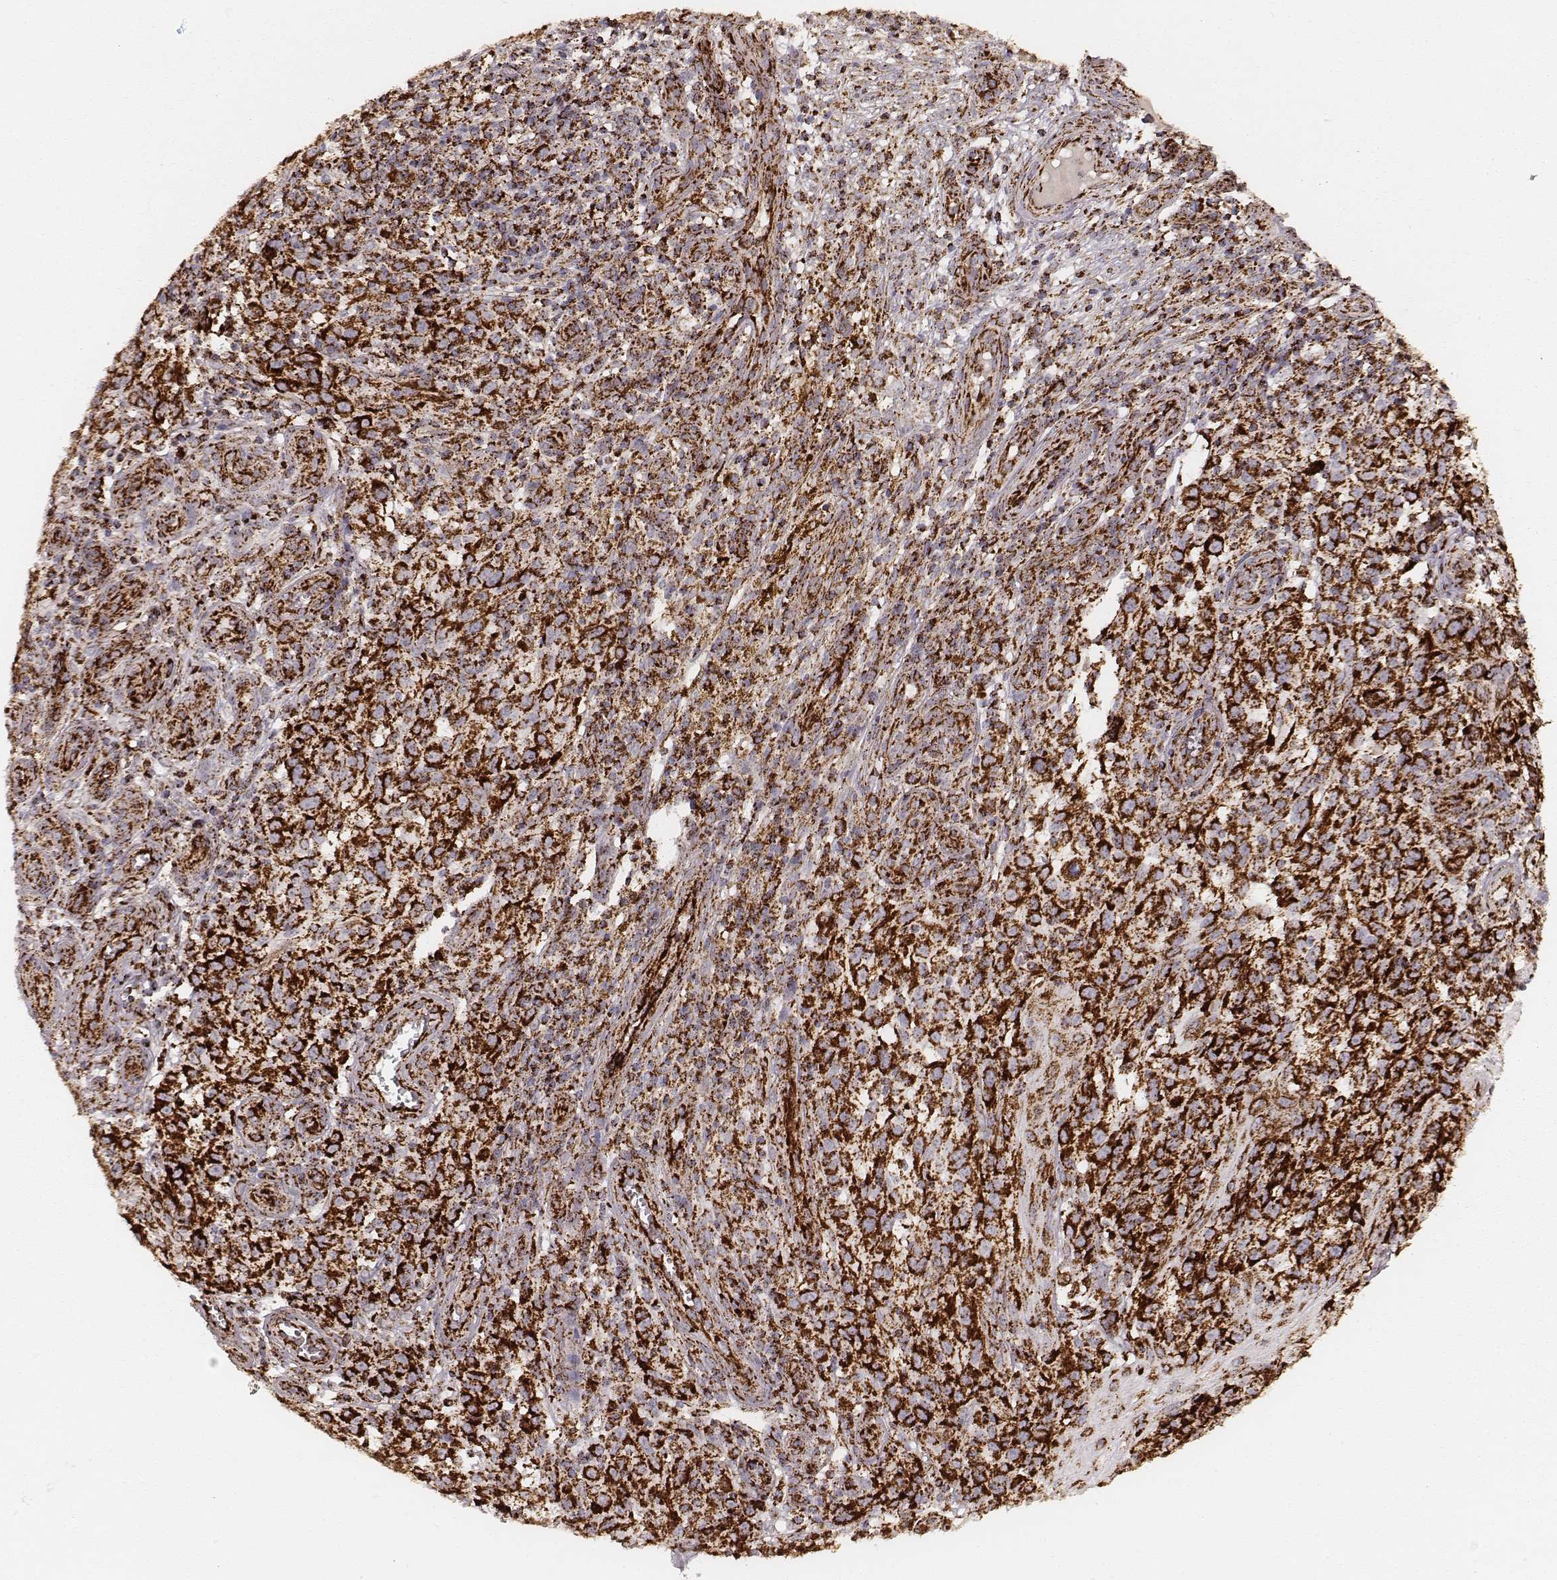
{"staining": {"intensity": "strong", "quantity": ">75%", "location": "cytoplasmic/membranous"}, "tissue": "melanoma", "cell_type": "Tumor cells", "image_type": "cancer", "snomed": [{"axis": "morphology", "description": "Malignant melanoma, NOS"}, {"axis": "topography", "description": "Skin"}], "caption": "Immunohistochemical staining of human malignant melanoma reveals high levels of strong cytoplasmic/membranous expression in approximately >75% of tumor cells.", "gene": "CS", "patient": {"sex": "female", "age": 53}}